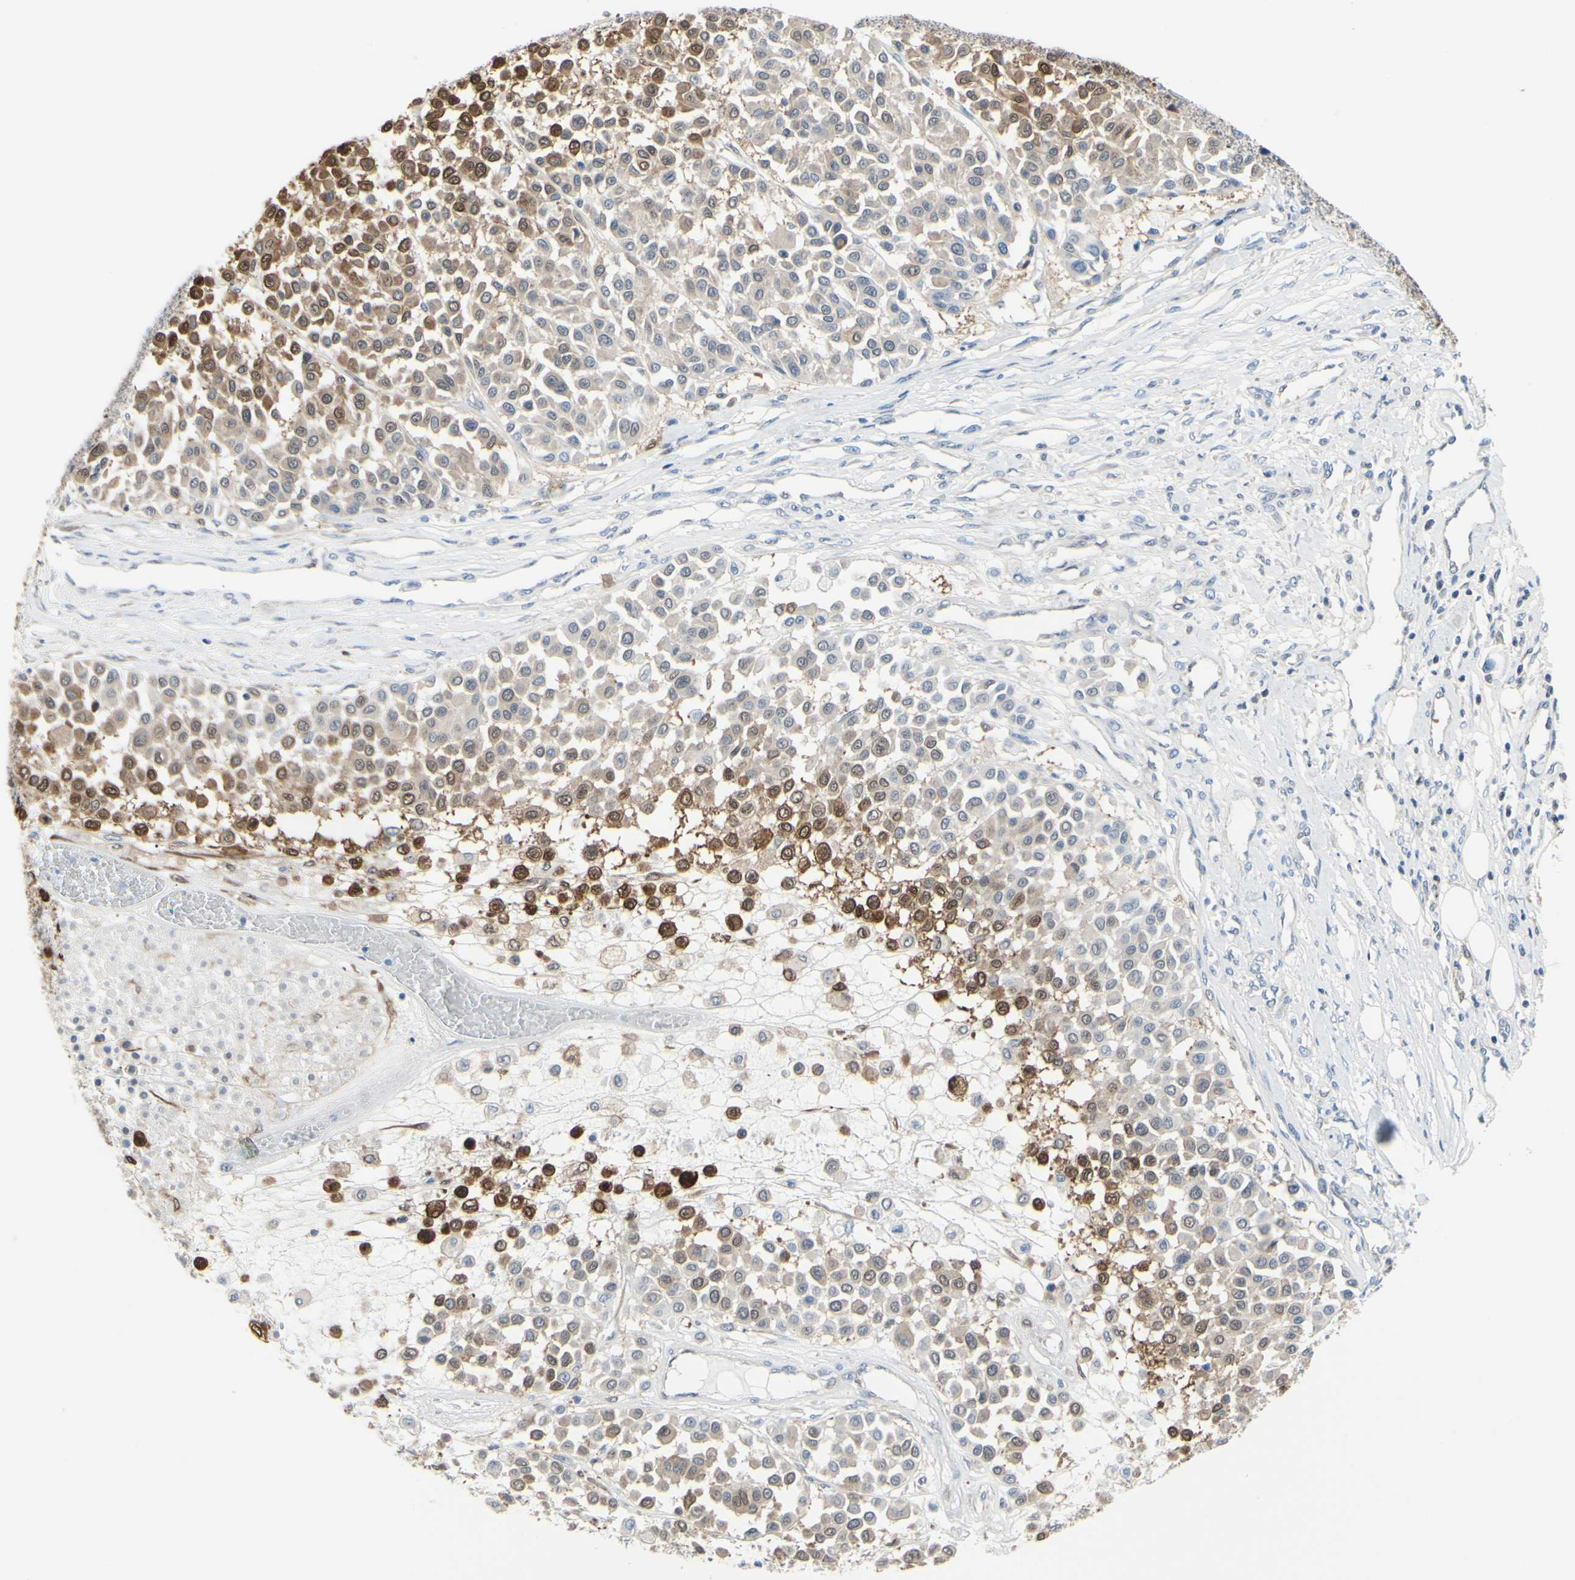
{"staining": {"intensity": "strong", "quantity": "25%-75%", "location": "cytoplasmic/membranous"}, "tissue": "melanoma", "cell_type": "Tumor cells", "image_type": "cancer", "snomed": [{"axis": "morphology", "description": "Malignant melanoma, Metastatic site"}, {"axis": "topography", "description": "Soft tissue"}], "caption": "Malignant melanoma (metastatic site) stained for a protein displays strong cytoplasmic/membranous positivity in tumor cells.", "gene": "UPK3B", "patient": {"sex": "male", "age": 41}}